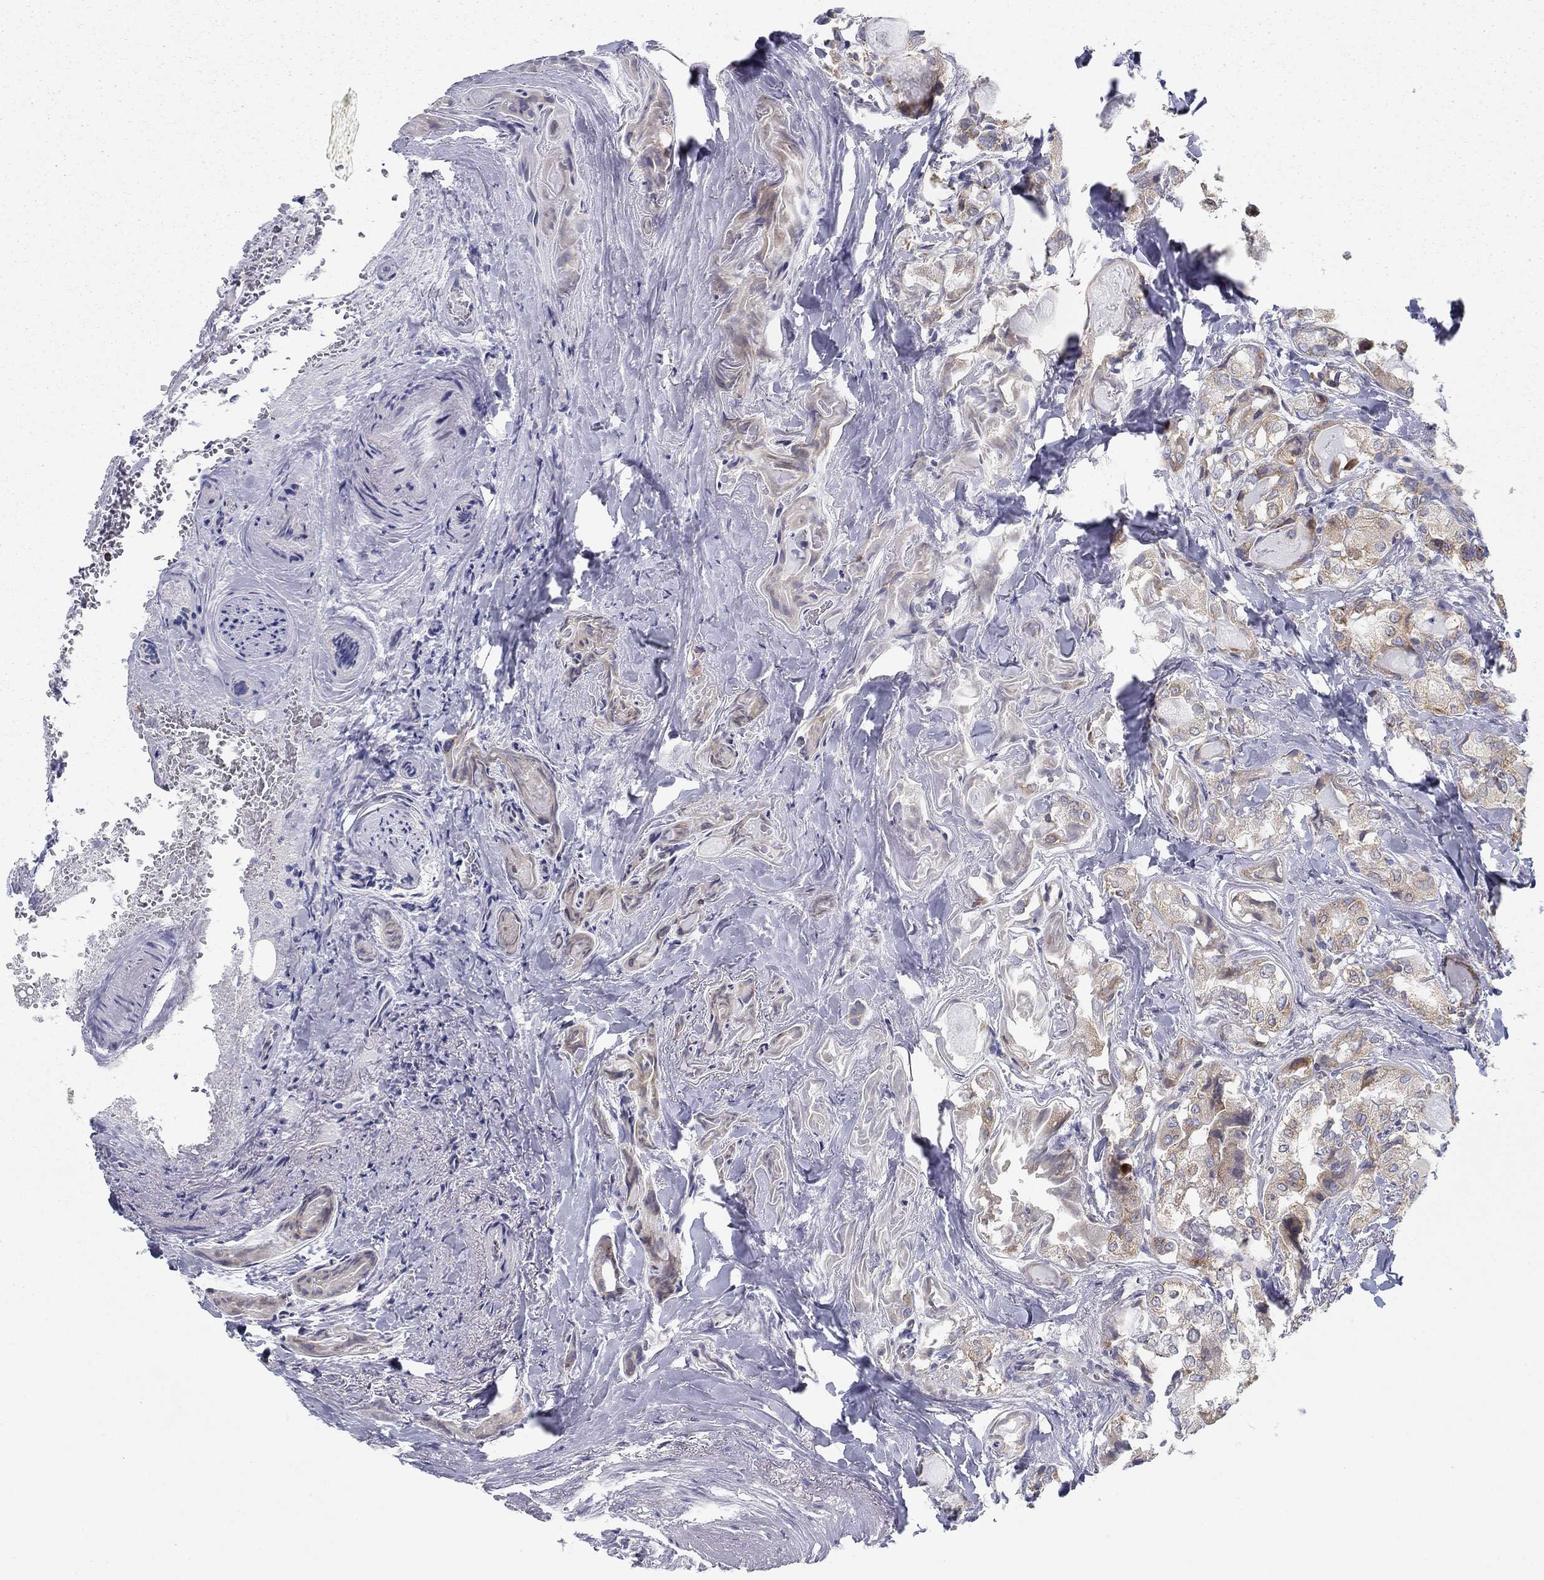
{"staining": {"intensity": "moderate", "quantity": "<25%", "location": "cytoplasmic/membranous"}, "tissue": "thyroid cancer", "cell_type": "Tumor cells", "image_type": "cancer", "snomed": [{"axis": "morphology", "description": "Normal tissue, NOS"}, {"axis": "morphology", "description": "Papillary adenocarcinoma, NOS"}, {"axis": "topography", "description": "Thyroid gland"}], "caption": "Immunohistochemistry (IHC) (DAB (3,3'-diaminobenzidine)) staining of human thyroid cancer reveals moderate cytoplasmic/membranous protein staining in about <25% of tumor cells. Nuclei are stained in blue.", "gene": "FXR1", "patient": {"sex": "female", "age": 66}}